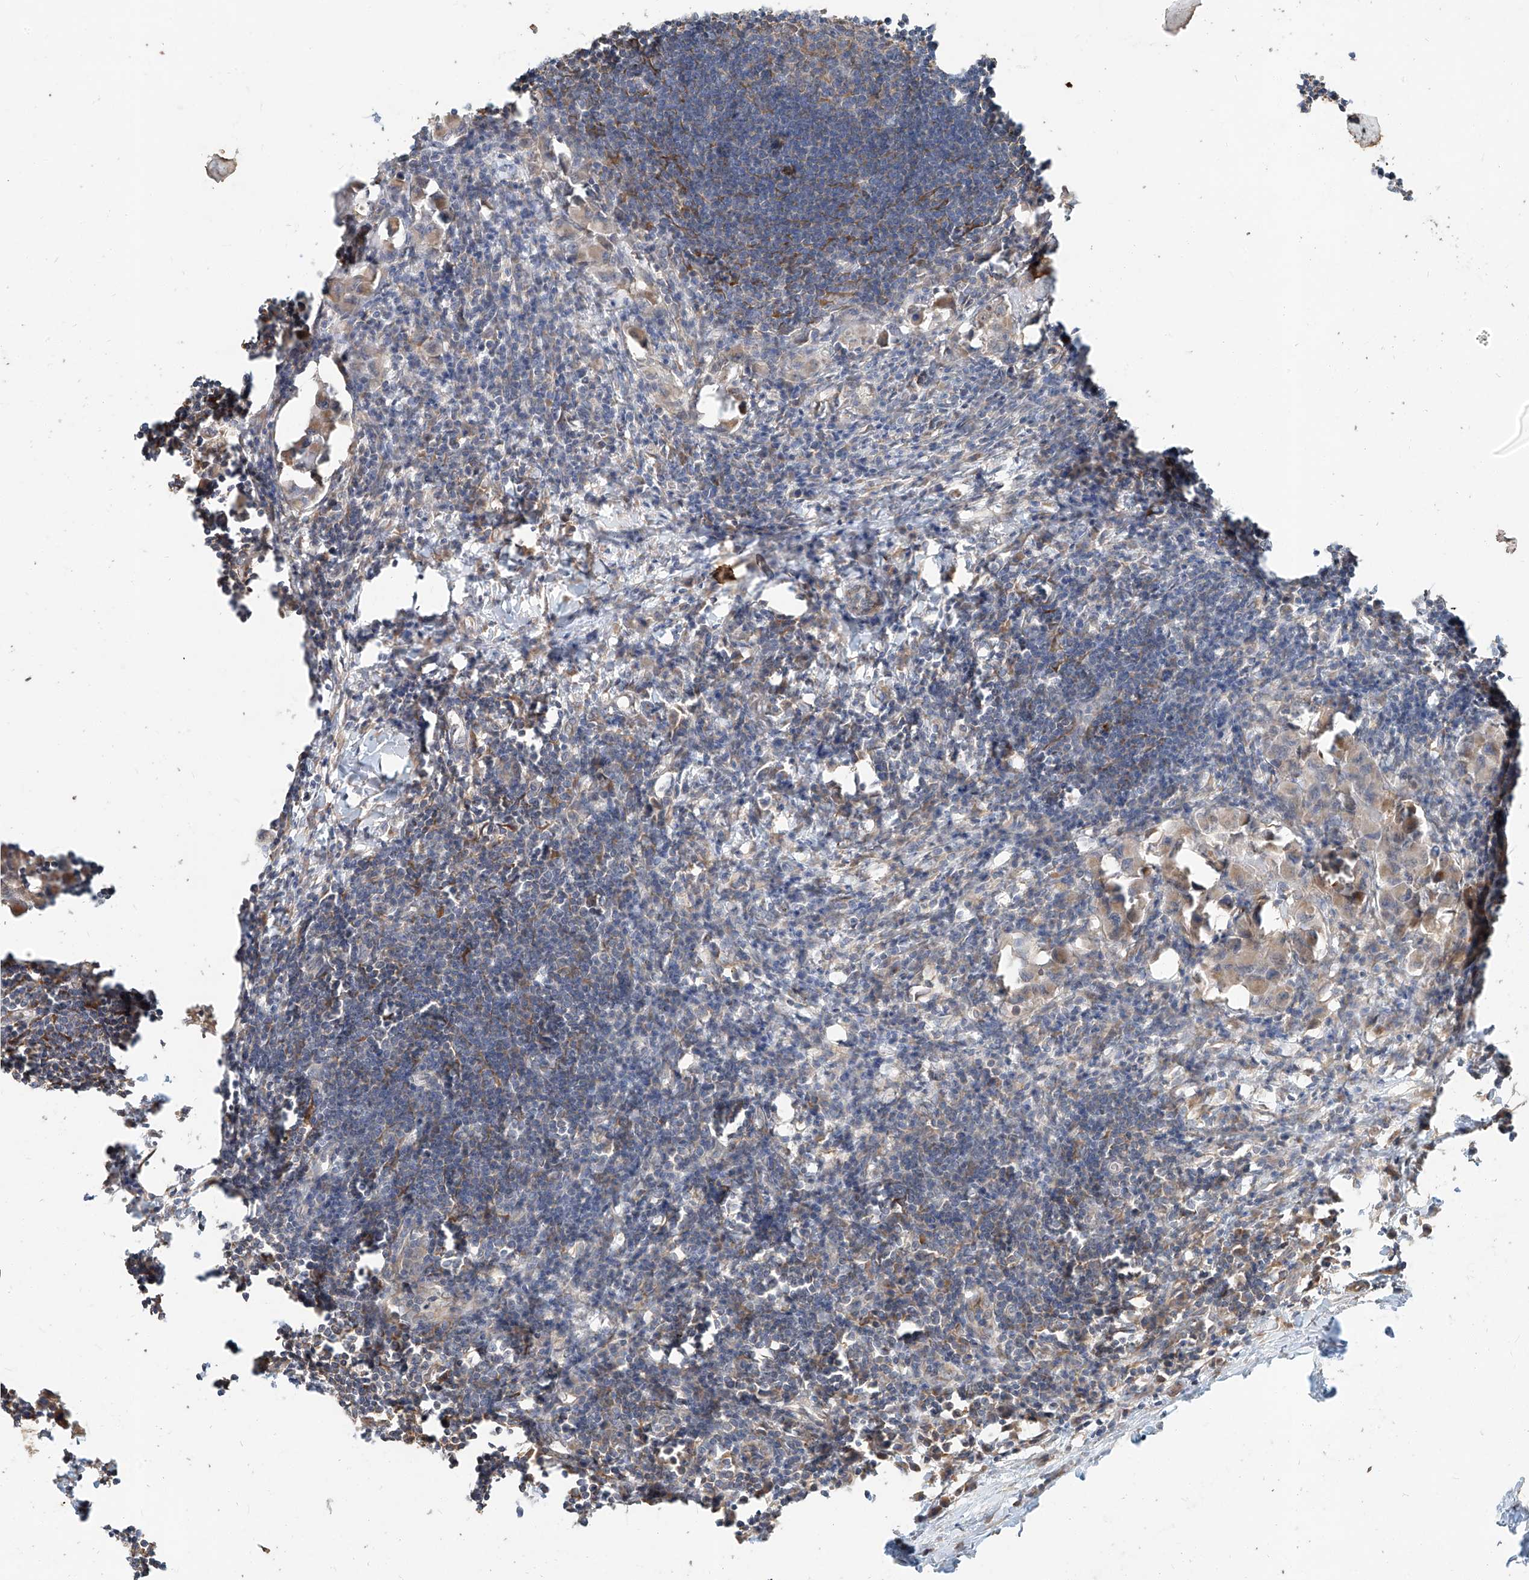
{"staining": {"intensity": "moderate", "quantity": "<25%", "location": "cytoplasmic/membranous"}, "tissue": "lymph node", "cell_type": "Germinal center cells", "image_type": "normal", "snomed": [{"axis": "morphology", "description": "Normal tissue, NOS"}, {"axis": "morphology", "description": "Malignant melanoma, Metastatic site"}, {"axis": "topography", "description": "Lymph node"}], "caption": "Immunohistochemical staining of benign human lymph node demonstrates moderate cytoplasmic/membranous protein staining in about <25% of germinal center cells.", "gene": "STX19", "patient": {"sex": "male", "age": 41}}